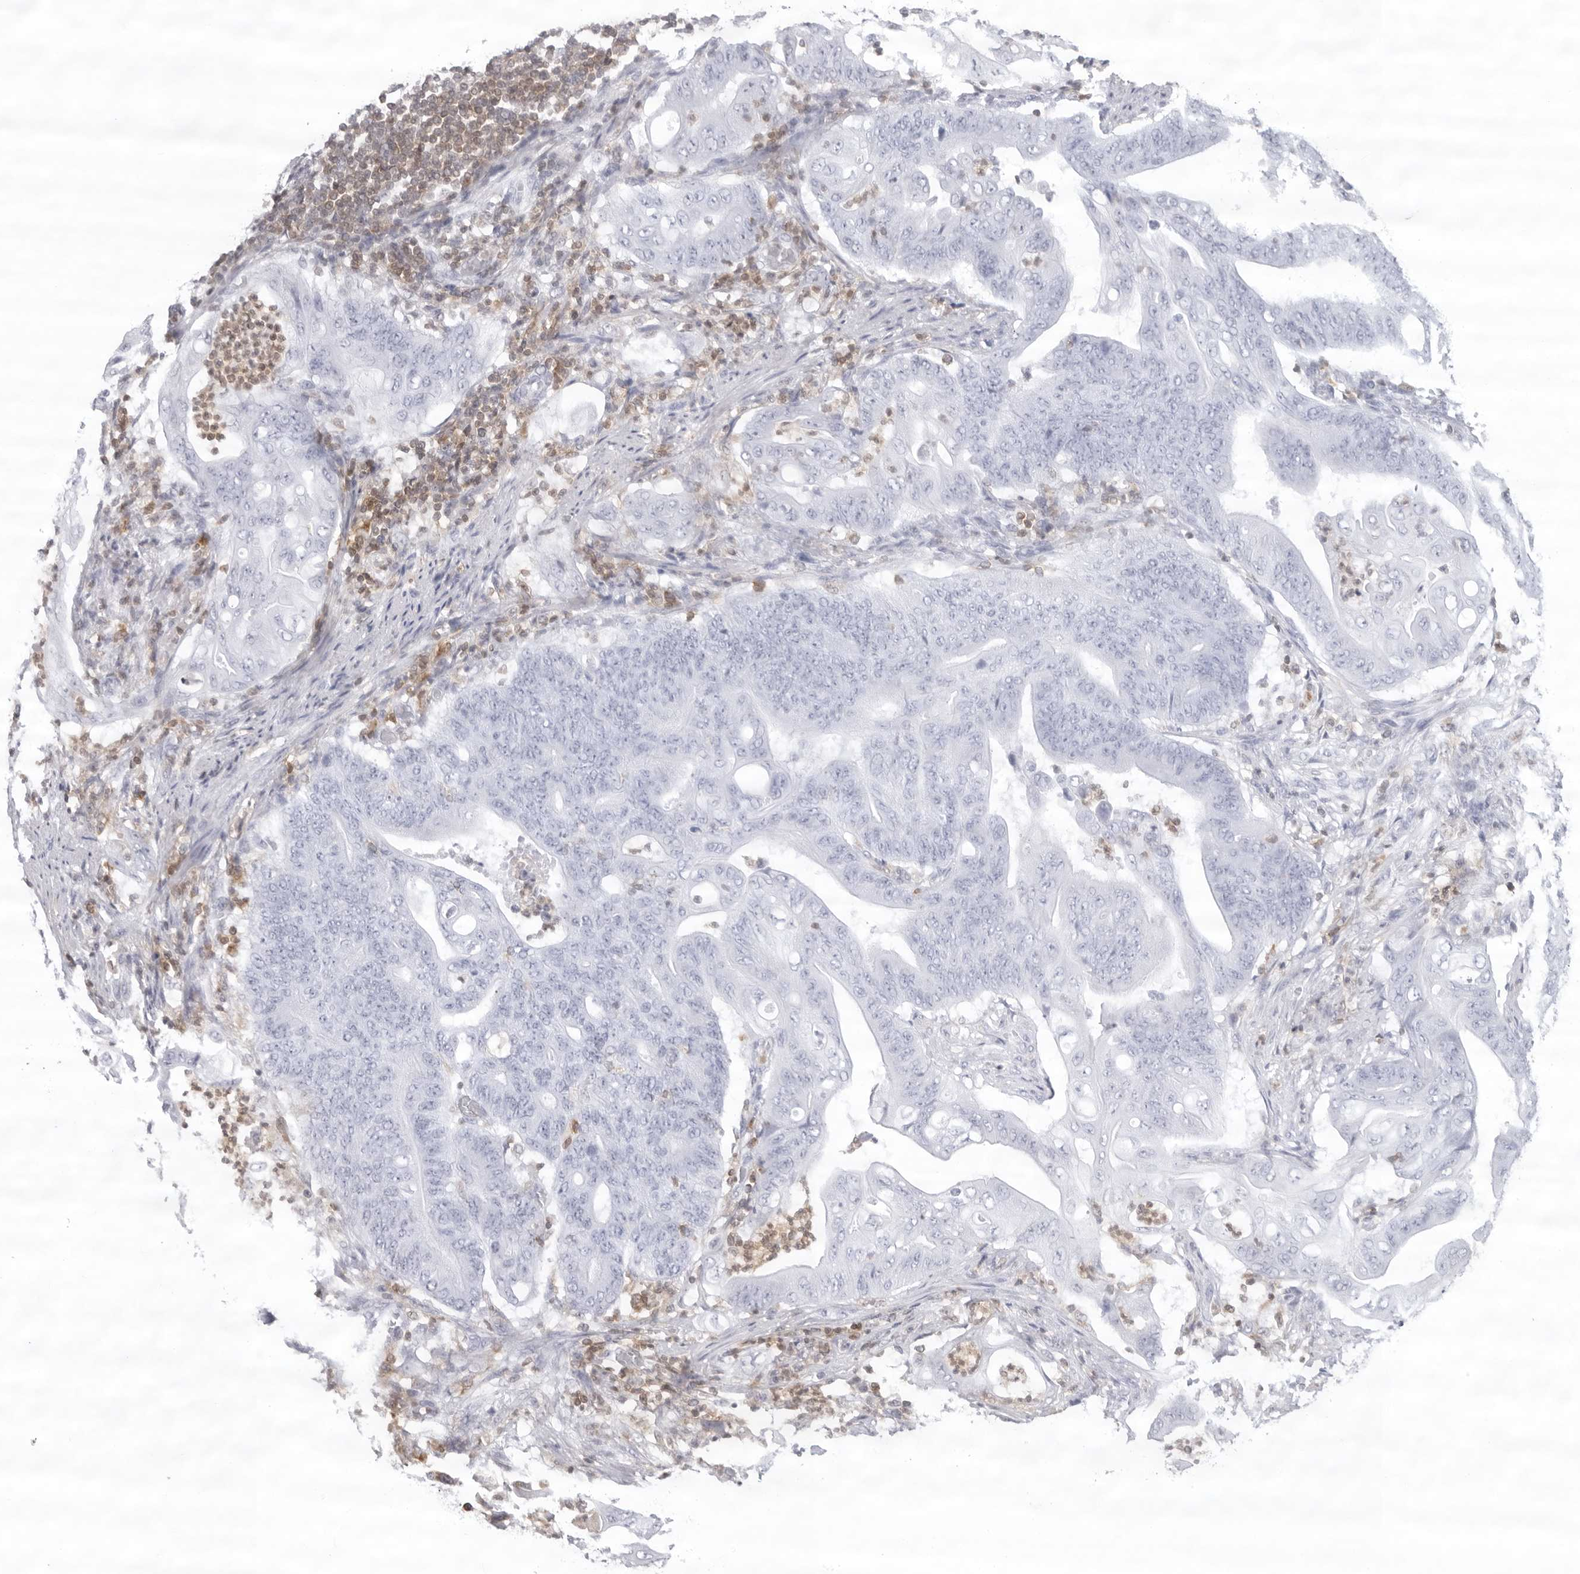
{"staining": {"intensity": "negative", "quantity": "none", "location": "none"}, "tissue": "stomach cancer", "cell_type": "Tumor cells", "image_type": "cancer", "snomed": [{"axis": "morphology", "description": "Adenocarcinoma, NOS"}, {"axis": "topography", "description": "Stomach"}], "caption": "This is an immunohistochemistry photomicrograph of human stomach adenocarcinoma. There is no positivity in tumor cells.", "gene": "FMNL1", "patient": {"sex": "female", "age": 73}}